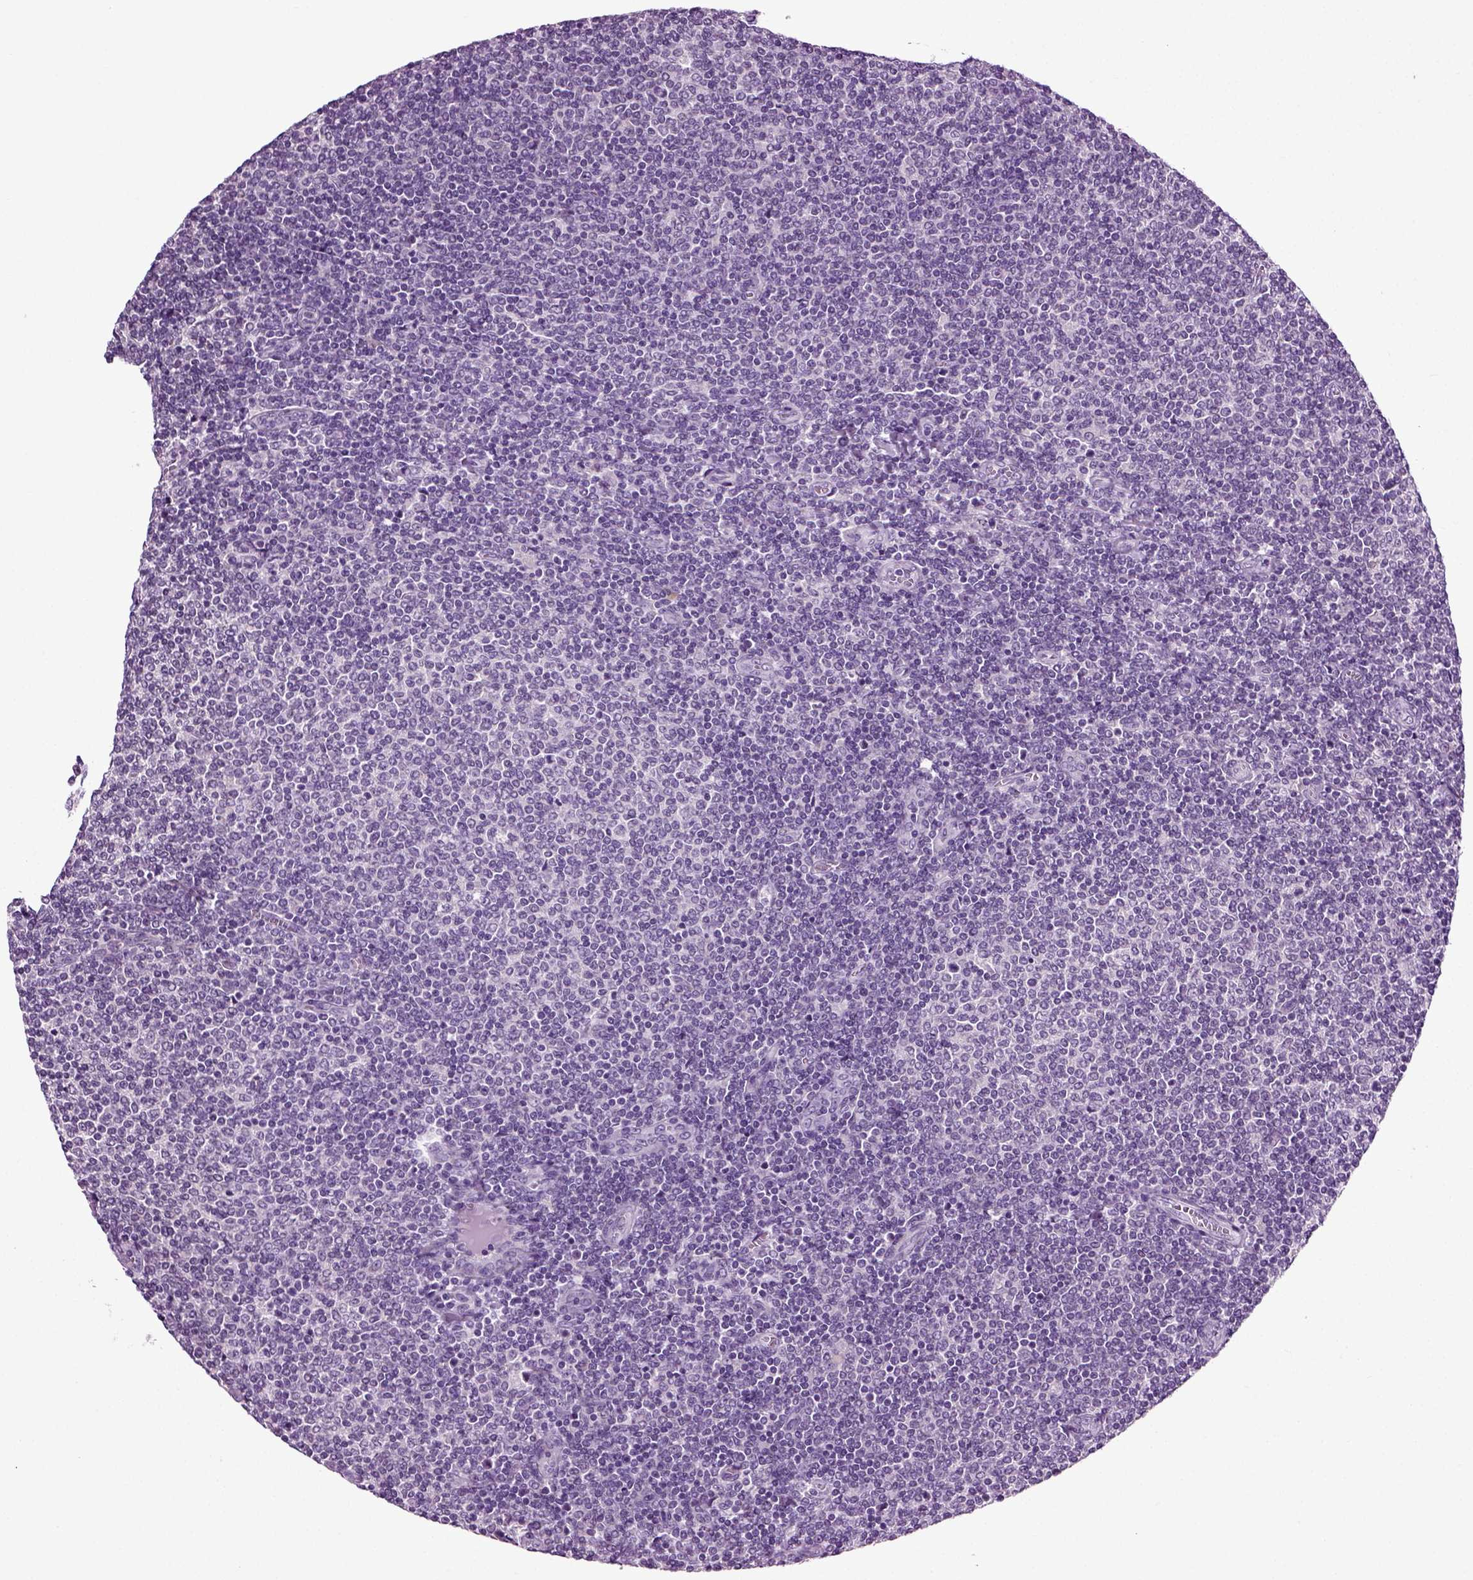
{"staining": {"intensity": "negative", "quantity": "none", "location": "none"}, "tissue": "lymphoma", "cell_type": "Tumor cells", "image_type": "cancer", "snomed": [{"axis": "morphology", "description": "Malignant lymphoma, non-Hodgkin's type, Low grade"}, {"axis": "topography", "description": "Lymph node"}], "caption": "An immunohistochemistry (IHC) photomicrograph of lymphoma is shown. There is no staining in tumor cells of lymphoma.", "gene": "SPATA17", "patient": {"sex": "male", "age": 52}}